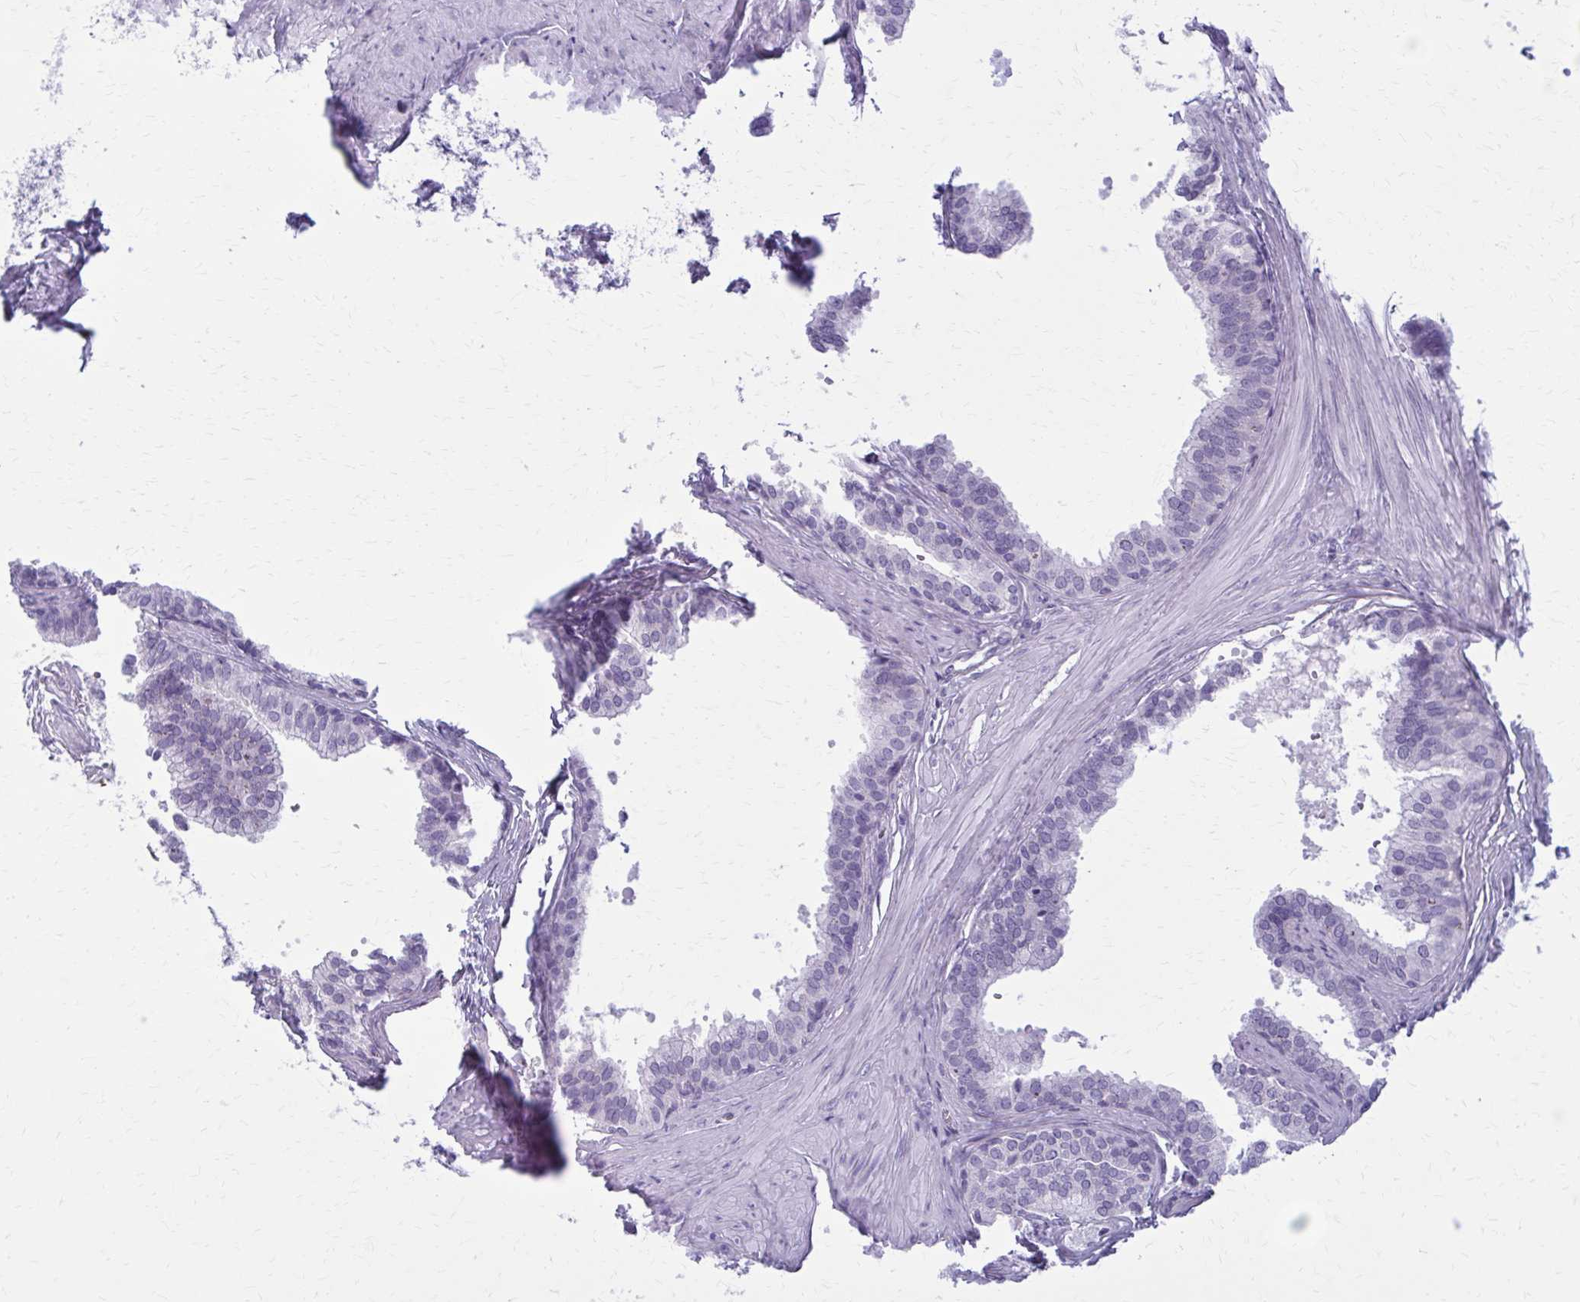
{"staining": {"intensity": "negative", "quantity": "none", "location": "none"}, "tissue": "prostate", "cell_type": "Glandular cells", "image_type": "normal", "snomed": [{"axis": "morphology", "description": "Normal tissue, NOS"}, {"axis": "topography", "description": "Prostate"}, {"axis": "topography", "description": "Peripheral nerve tissue"}], "caption": "An immunohistochemistry (IHC) micrograph of normal prostate is shown. There is no staining in glandular cells of prostate.", "gene": "CASQ2", "patient": {"sex": "male", "age": 55}}